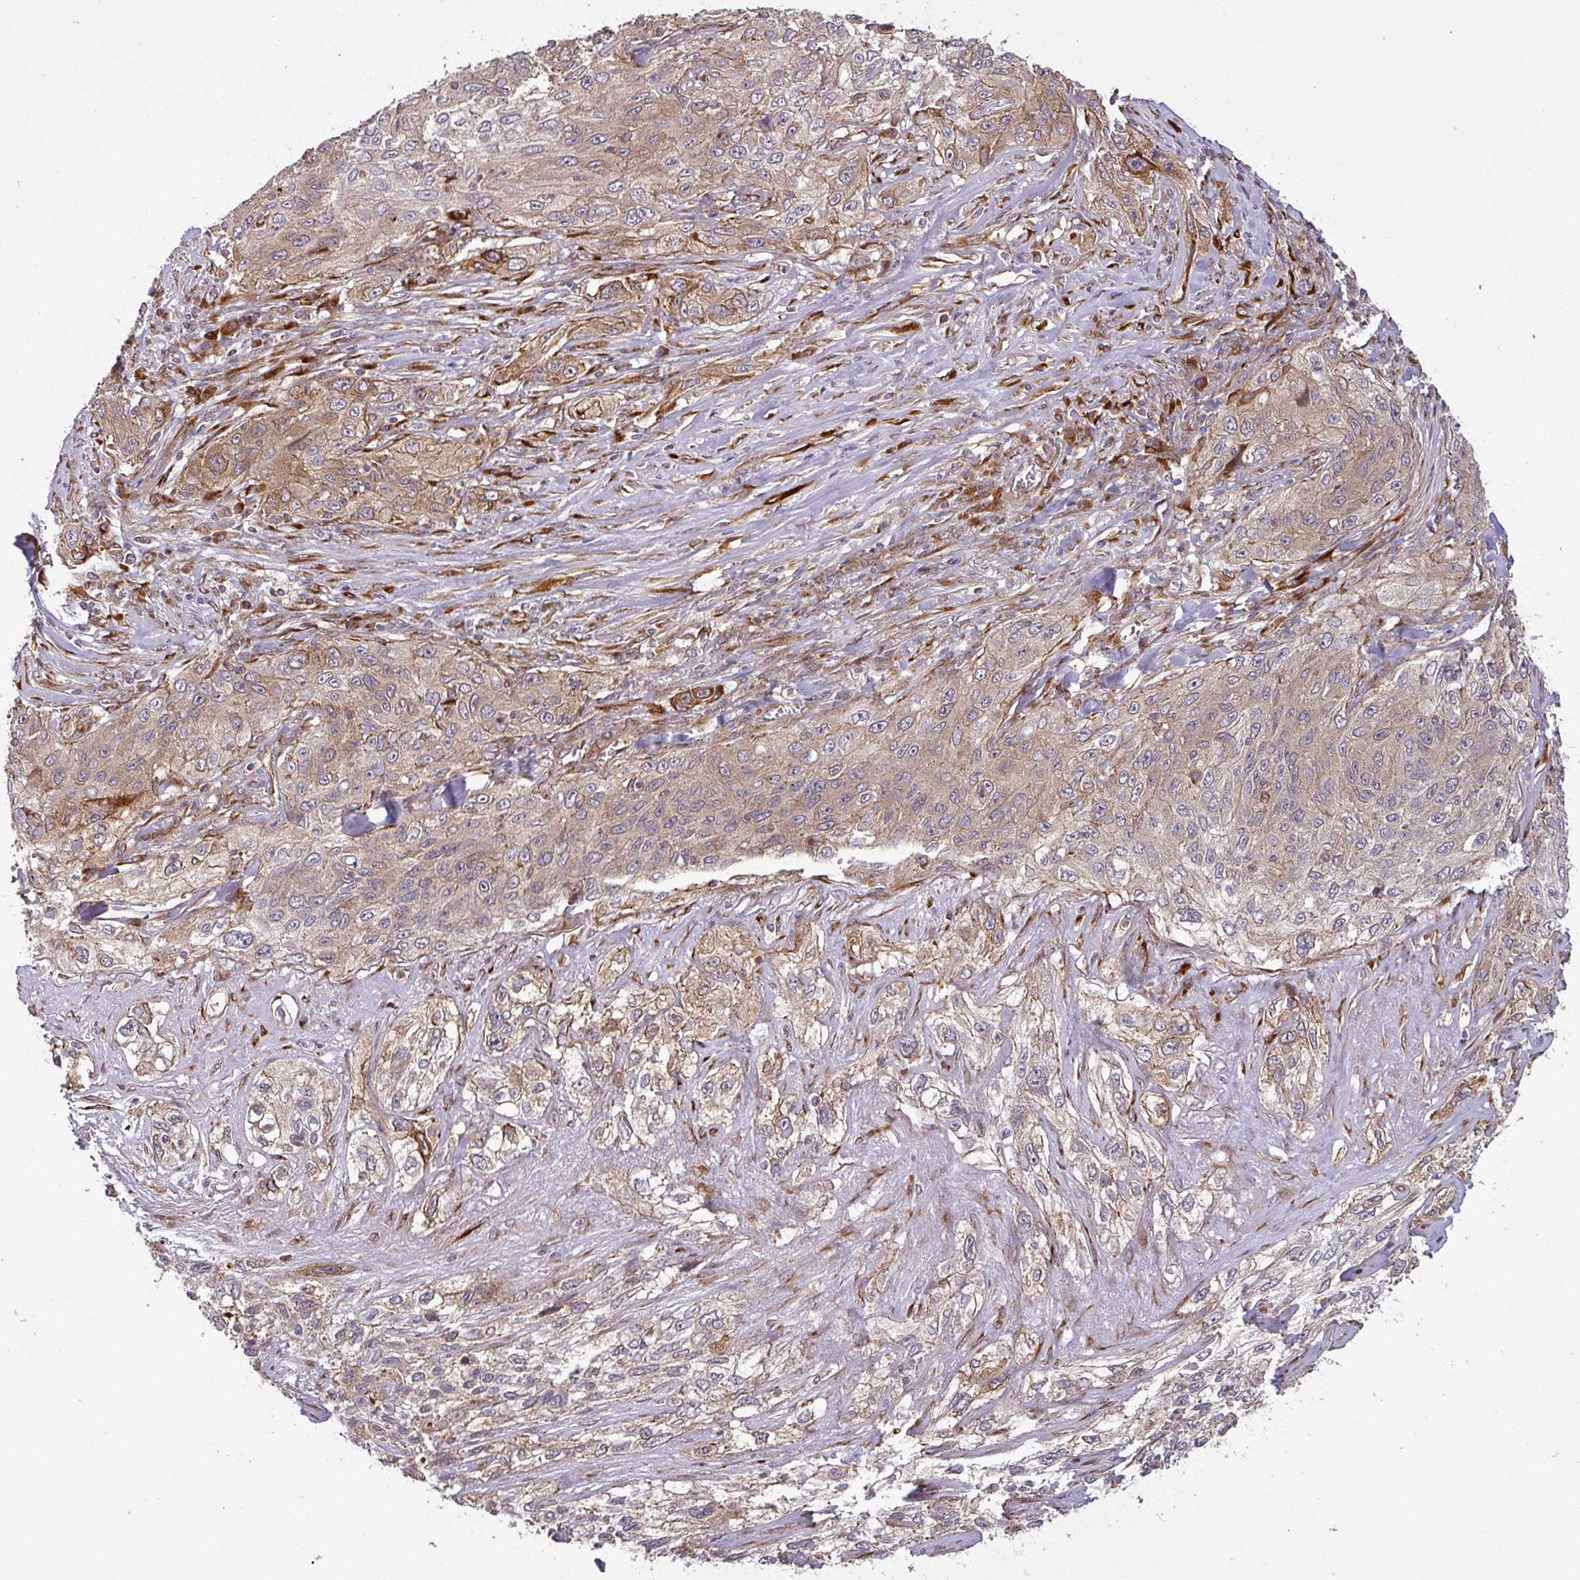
{"staining": {"intensity": "strong", "quantity": "25%-75%", "location": "cytoplasmic/membranous"}, "tissue": "lung cancer", "cell_type": "Tumor cells", "image_type": "cancer", "snomed": [{"axis": "morphology", "description": "Squamous cell carcinoma, NOS"}, {"axis": "topography", "description": "Lung"}], "caption": "Lung cancer (squamous cell carcinoma) stained with immunohistochemistry (IHC) demonstrates strong cytoplasmic/membranous positivity in approximately 25%-75% of tumor cells.", "gene": "ART1", "patient": {"sex": "female", "age": 69}}